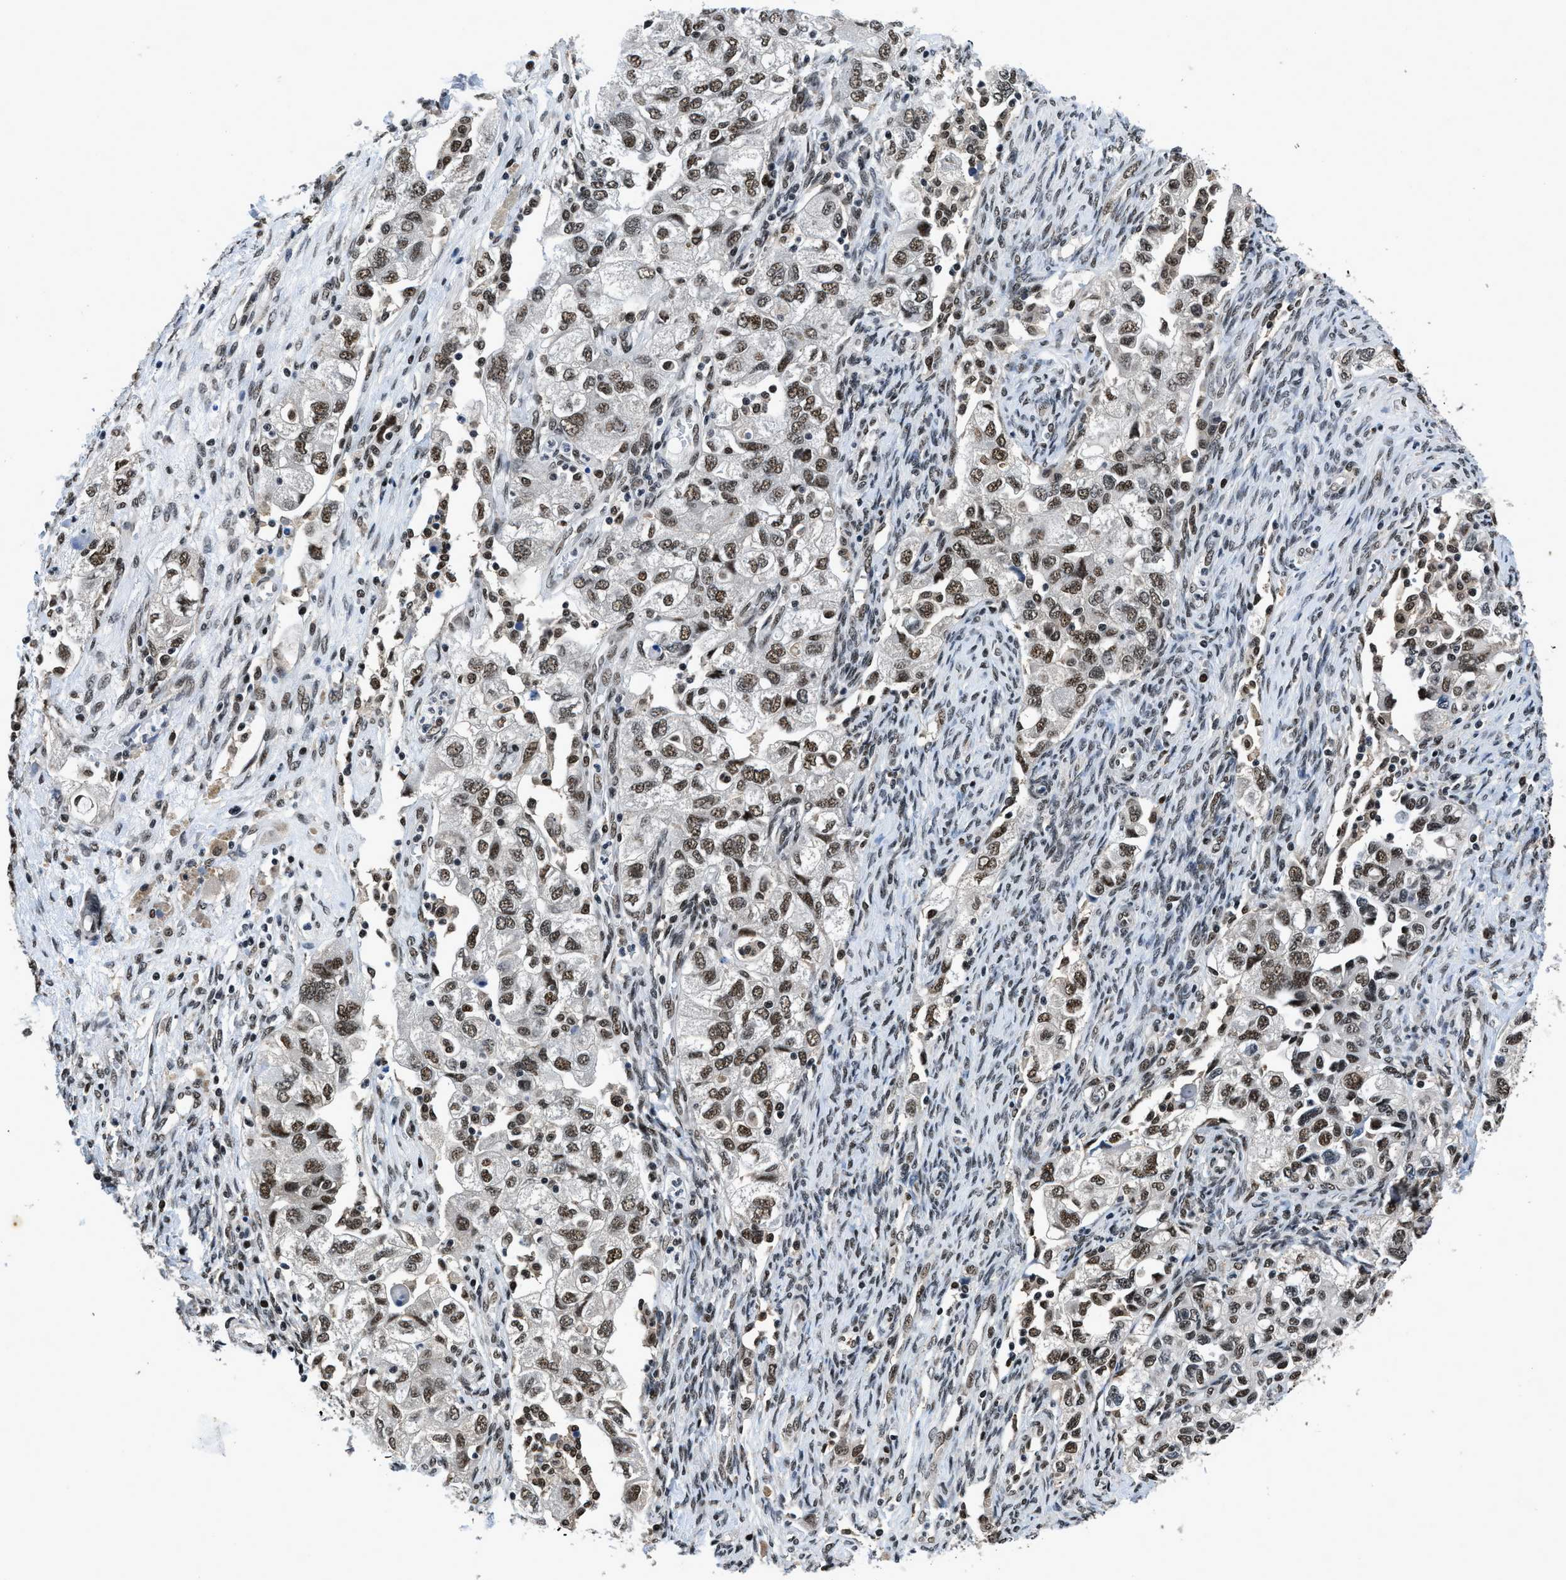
{"staining": {"intensity": "strong", "quantity": ">75%", "location": "nuclear"}, "tissue": "ovarian cancer", "cell_type": "Tumor cells", "image_type": "cancer", "snomed": [{"axis": "morphology", "description": "Carcinoma, NOS"}, {"axis": "morphology", "description": "Cystadenocarcinoma, serous, NOS"}, {"axis": "topography", "description": "Ovary"}], "caption": "Immunohistochemical staining of serous cystadenocarcinoma (ovarian) exhibits high levels of strong nuclear protein expression in approximately >75% of tumor cells. Immunohistochemistry stains the protein of interest in brown and the nuclei are stained blue.", "gene": "HNRNPH2", "patient": {"sex": "female", "age": 69}}